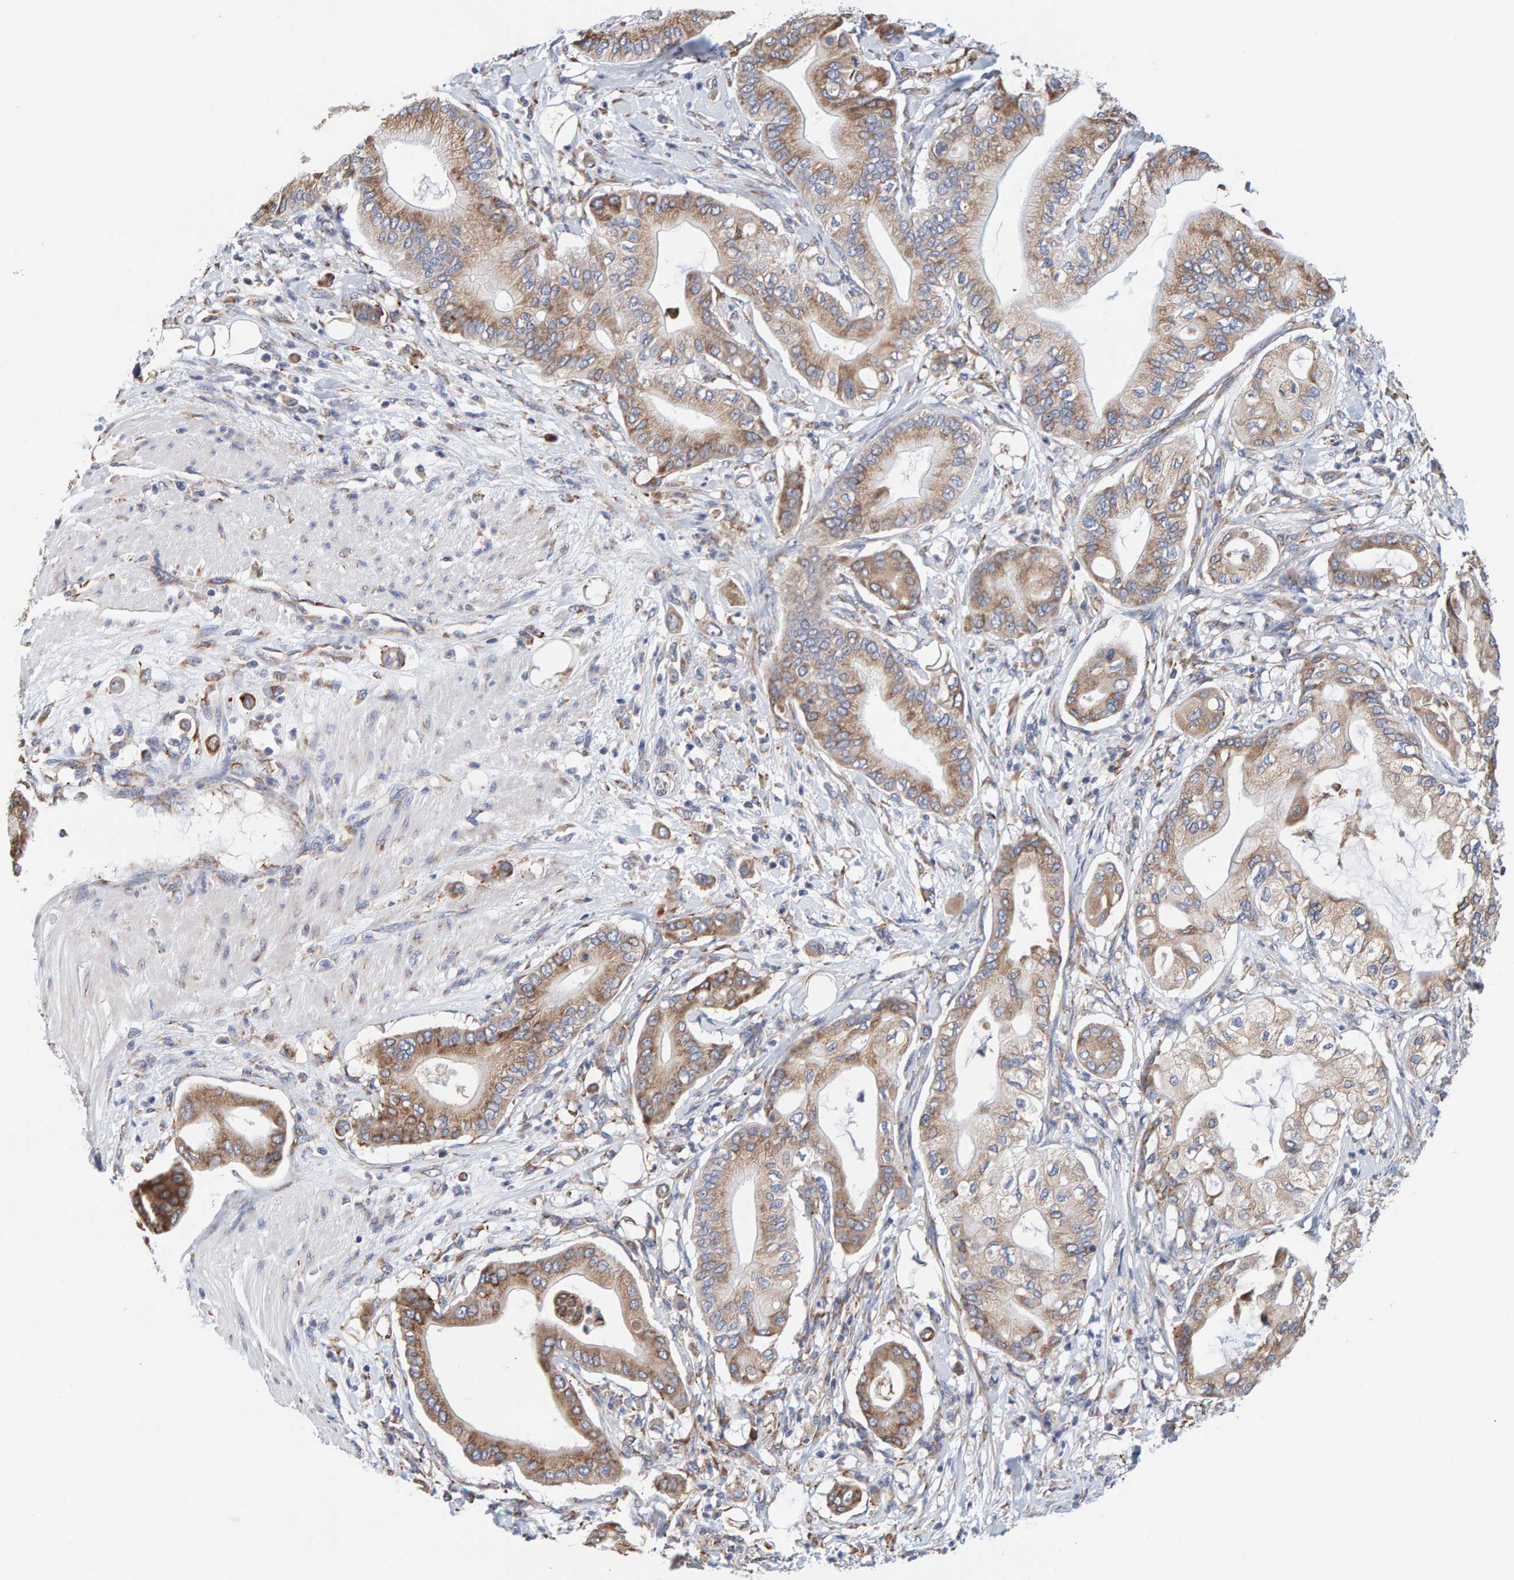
{"staining": {"intensity": "moderate", "quantity": ">75%", "location": "cytoplasmic/membranous"}, "tissue": "pancreatic cancer", "cell_type": "Tumor cells", "image_type": "cancer", "snomed": [{"axis": "morphology", "description": "Adenocarcinoma, NOS"}, {"axis": "morphology", "description": "Adenocarcinoma, metastatic, NOS"}, {"axis": "topography", "description": "Lymph node"}, {"axis": "topography", "description": "Pancreas"}, {"axis": "topography", "description": "Duodenum"}], "caption": "There is medium levels of moderate cytoplasmic/membranous staining in tumor cells of pancreatic cancer (adenocarcinoma), as demonstrated by immunohistochemical staining (brown color).", "gene": "SGPL1", "patient": {"sex": "female", "age": 64}}